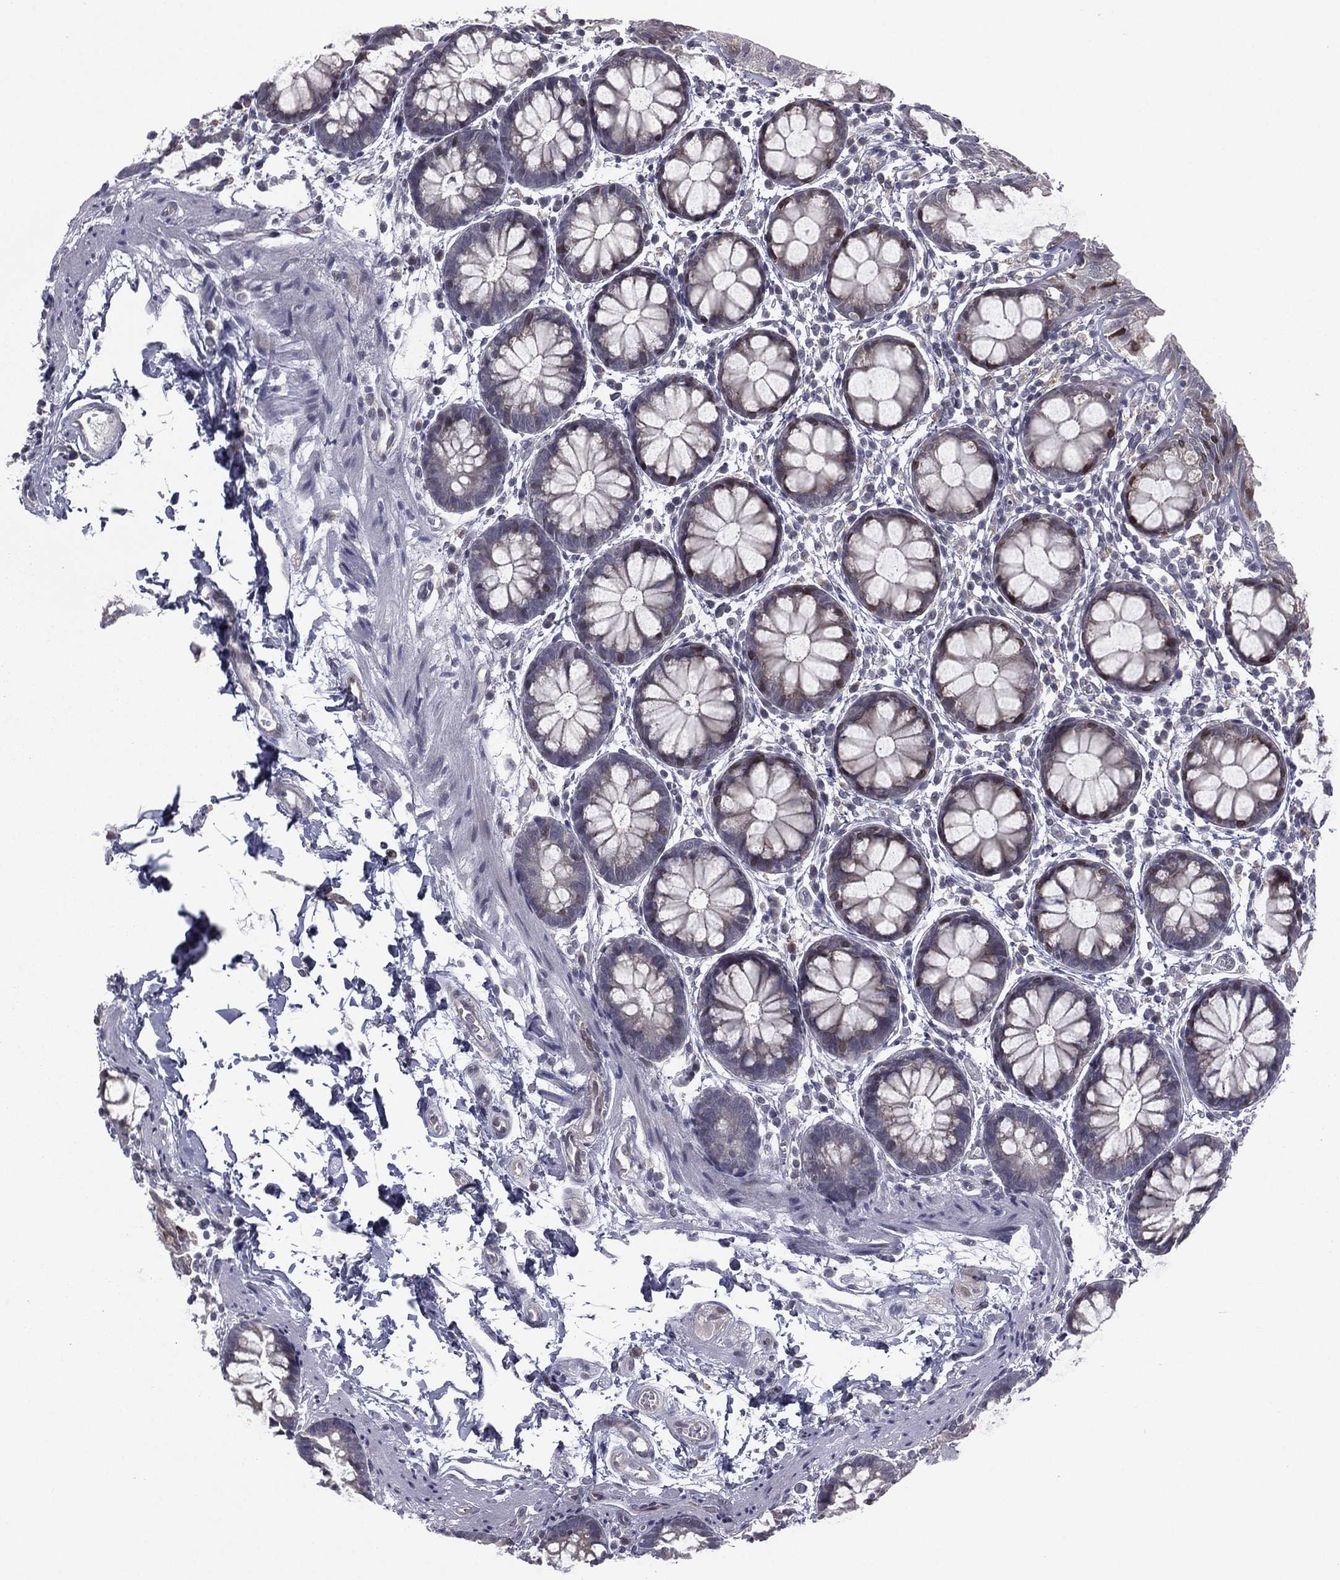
{"staining": {"intensity": "negative", "quantity": "none", "location": "none"}, "tissue": "rectum", "cell_type": "Glandular cells", "image_type": "normal", "snomed": [{"axis": "morphology", "description": "Normal tissue, NOS"}, {"axis": "topography", "description": "Rectum"}], "caption": "IHC of benign human rectum exhibits no positivity in glandular cells.", "gene": "ACTRT2", "patient": {"sex": "male", "age": 57}}